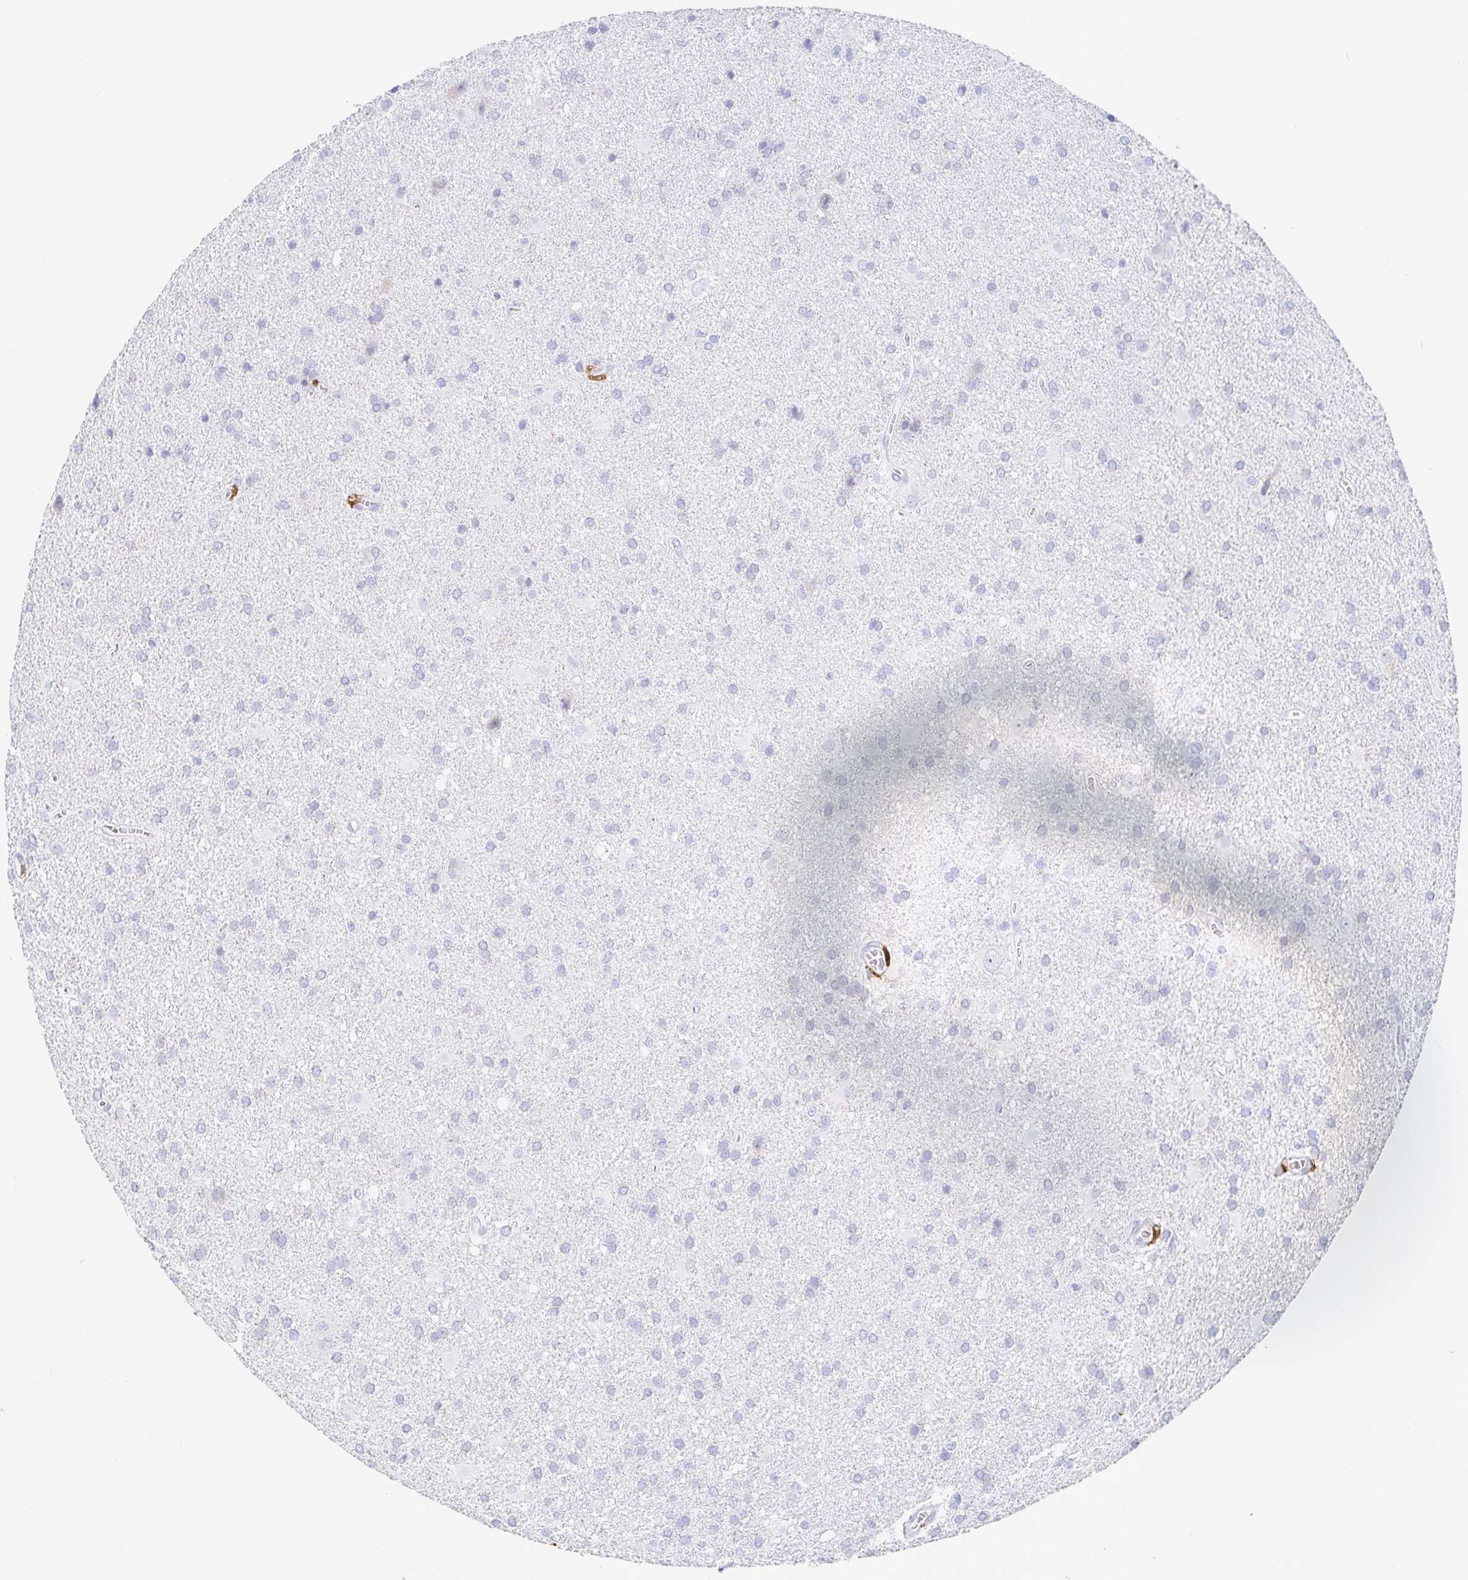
{"staining": {"intensity": "negative", "quantity": "none", "location": "none"}, "tissue": "glioma", "cell_type": "Tumor cells", "image_type": "cancer", "snomed": [{"axis": "morphology", "description": "Glioma, malignant, Low grade"}, {"axis": "topography", "description": "Brain"}], "caption": "This is an immunohistochemistry image of malignant low-grade glioma. There is no positivity in tumor cells.", "gene": "OR2A4", "patient": {"sex": "male", "age": 66}}